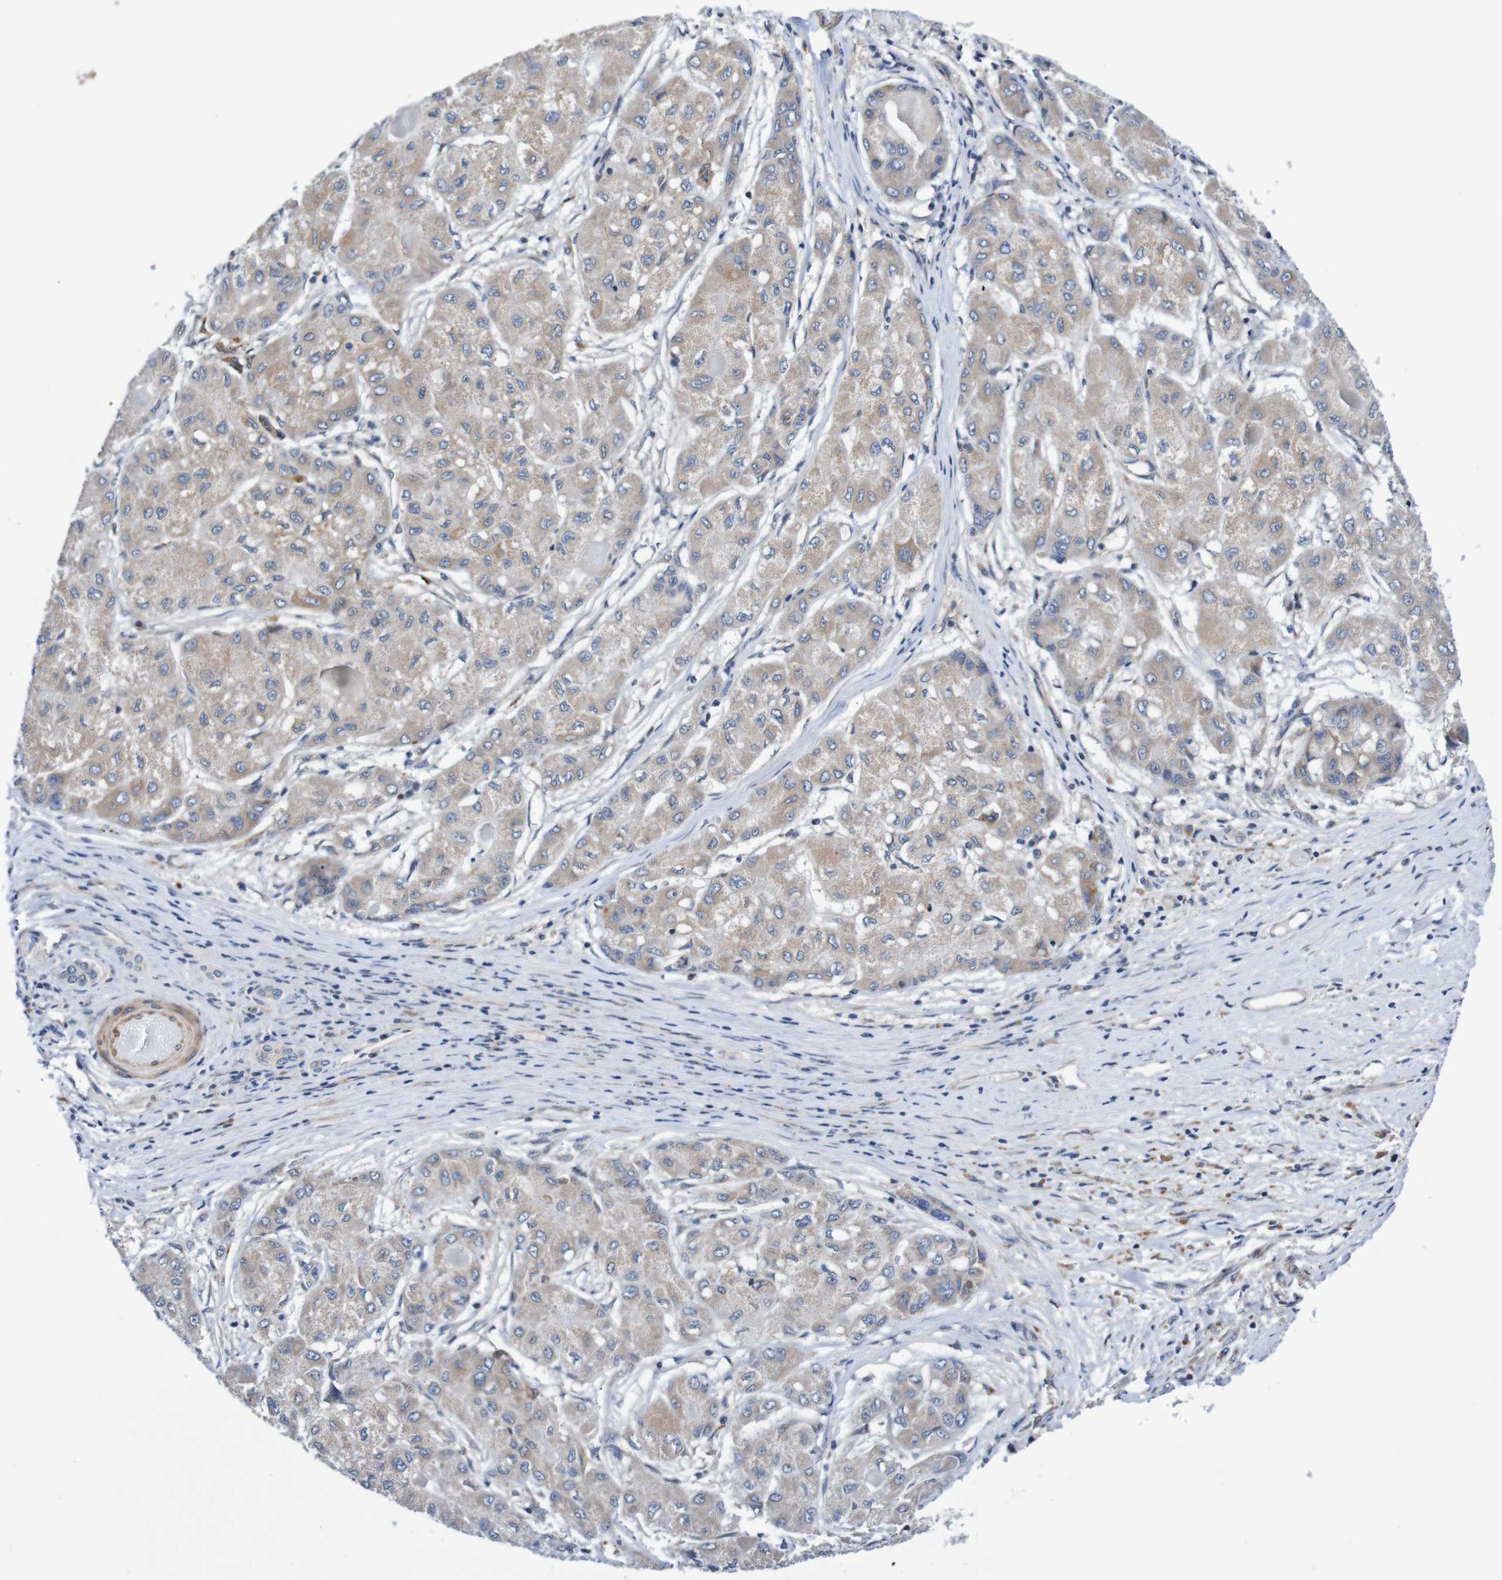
{"staining": {"intensity": "weak", "quantity": ">75%", "location": "cytoplasmic/membranous"}, "tissue": "liver cancer", "cell_type": "Tumor cells", "image_type": "cancer", "snomed": [{"axis": "morphology", "description": "Carcinoma, Hepatocellular, NOS"}, {"axis": "topography", "description": "Liver"}], "caption": "Liver cancer (hepatocellular carcinoma) tissue displays weak cytoplasmic/membranous staining in approximately >75% of tumor cells, visualized by immunohistochemistry.", "gene": "CPED1", "patient": {"sex": "male", "age": 80}}